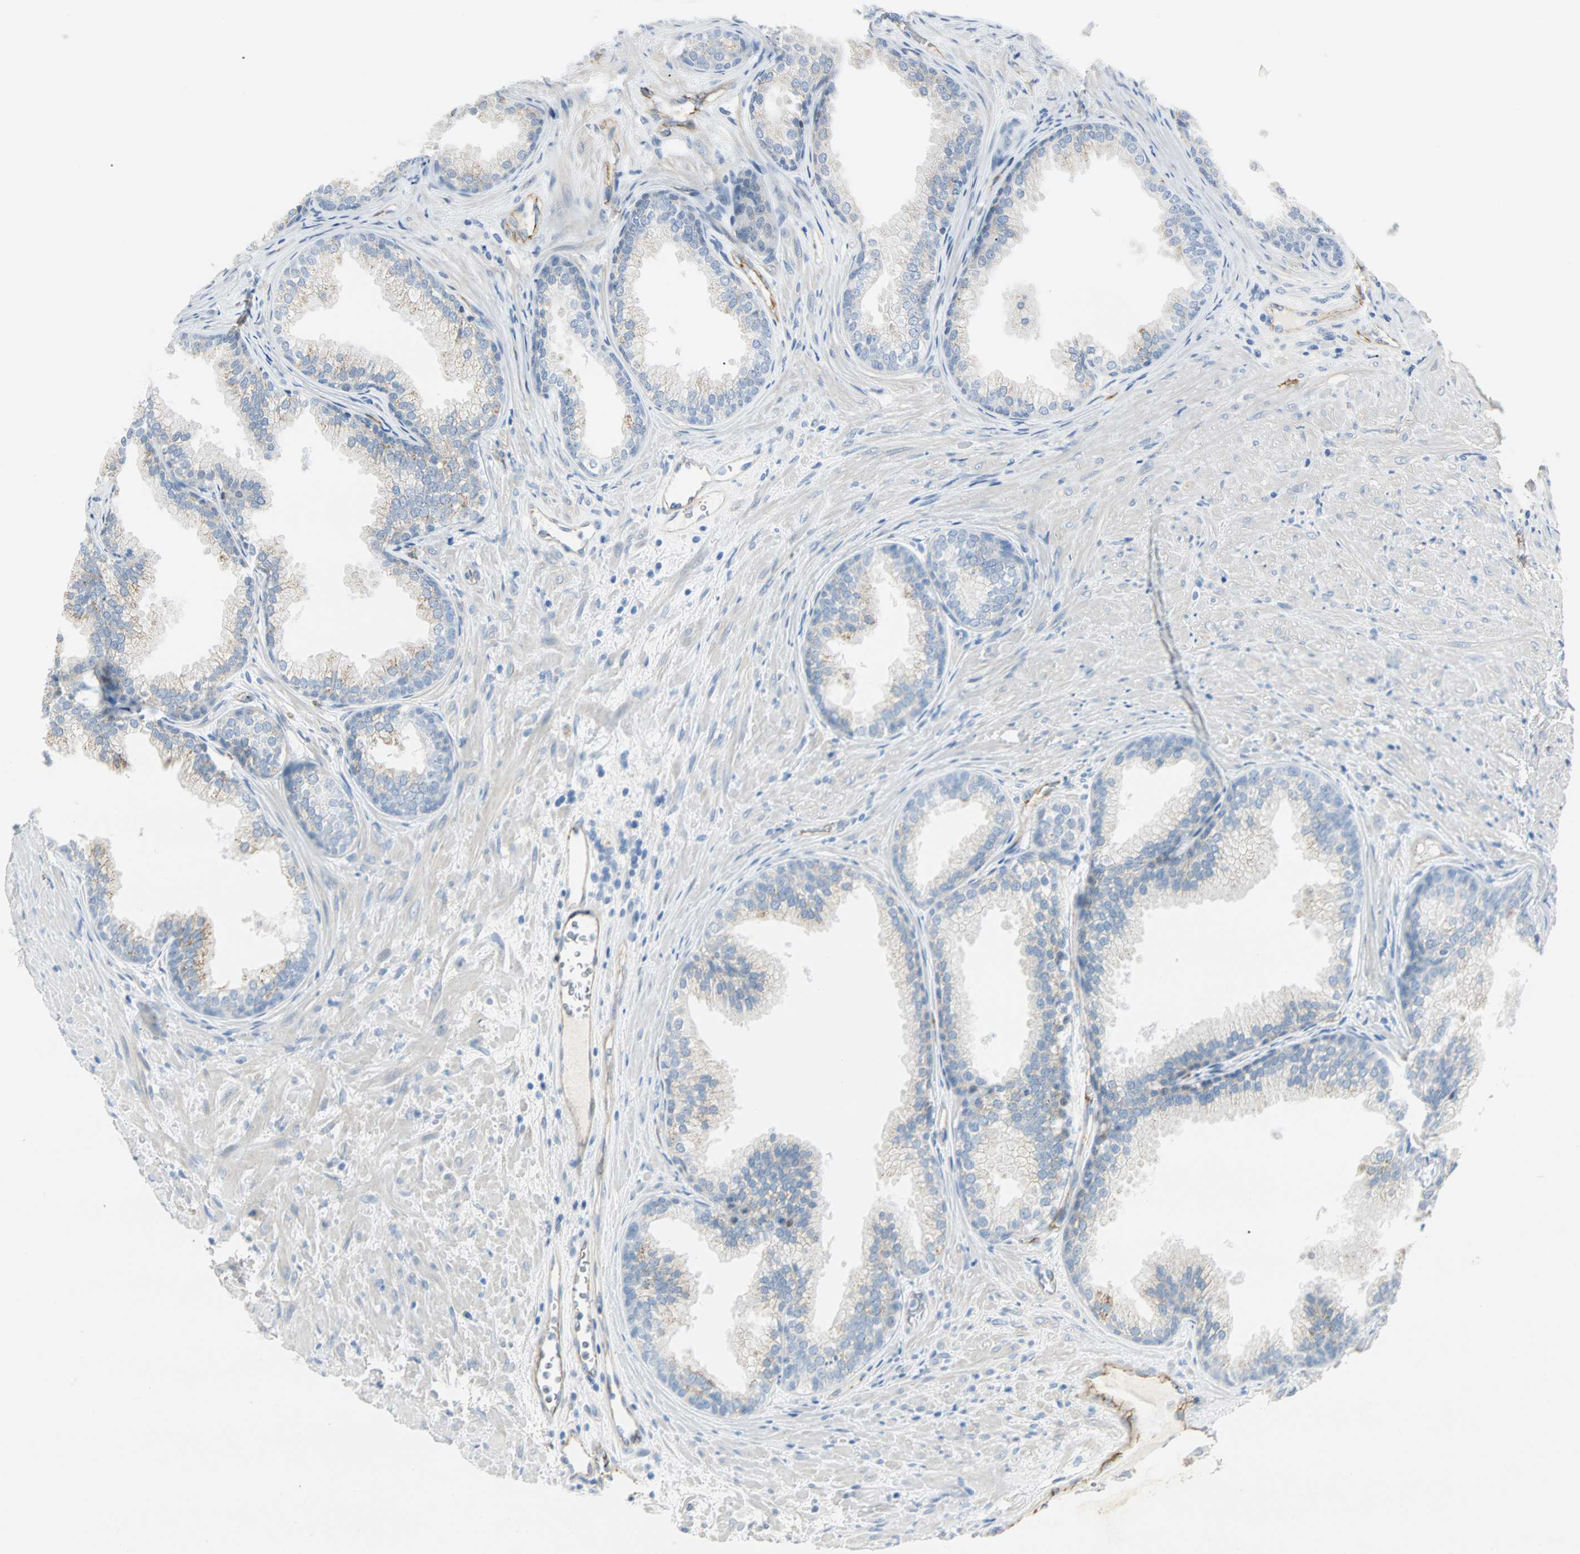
{"staining": {"intensity": "weak", "quantity": ">75%", "location": "cytoplasmic/membranous"}, "tissue": "prostate", "cell_type": "Glandular cells", "image_type": "normal", "snomed": [{"axis": "morphology", "description": "Normal tissue, NOS"}, {"axis": "topography", "description": "Prostate"}], "caption": "Weak cytoplasmic/membranous protein positivity is seen in approximately >75% of glandular cells in prostate. Immunohistochemistry (ihc) stains the protein of interest in brown and the nuclei are stained blue.", "gene": "VPS9D1", "patient": {"sex": "male", "age": 76}}